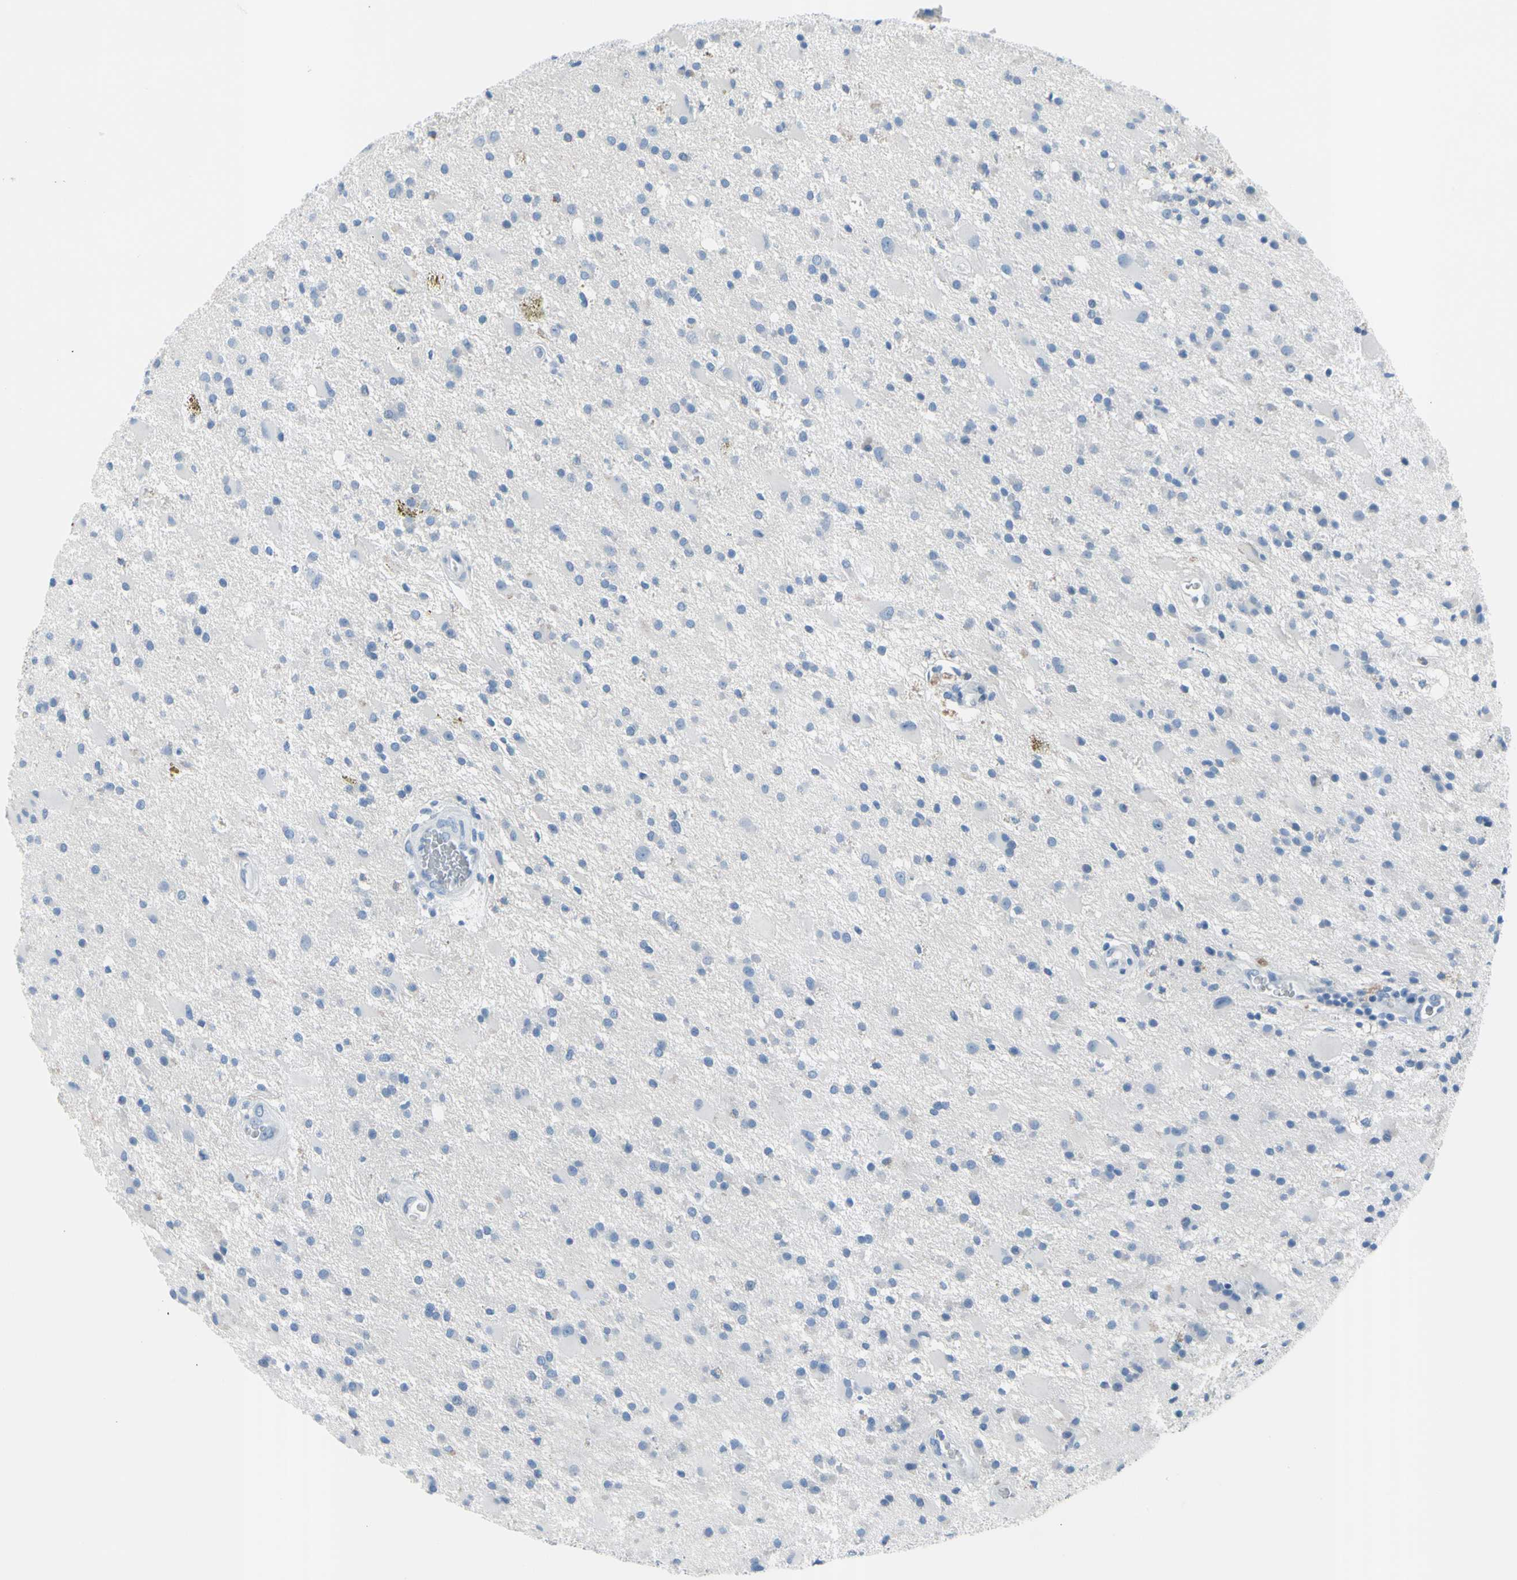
{"staining": {"intensity": "negative", "quantity": "none", "location": "none"}, "tissue": "glioma", "cell_type": "Tumor cells", "image_type": "cancer", "snomed": [{"axis": "morphology", "description": "Glioma, malignant, Low grade"}, {"axis": "topography", "description": "Brain"}], "caption": "This is an IHC photomicrograph of human glioma. There is no positivity in tumor cells.", "gene": "TPO", "patient": {"sex": "male", "age": 58}}